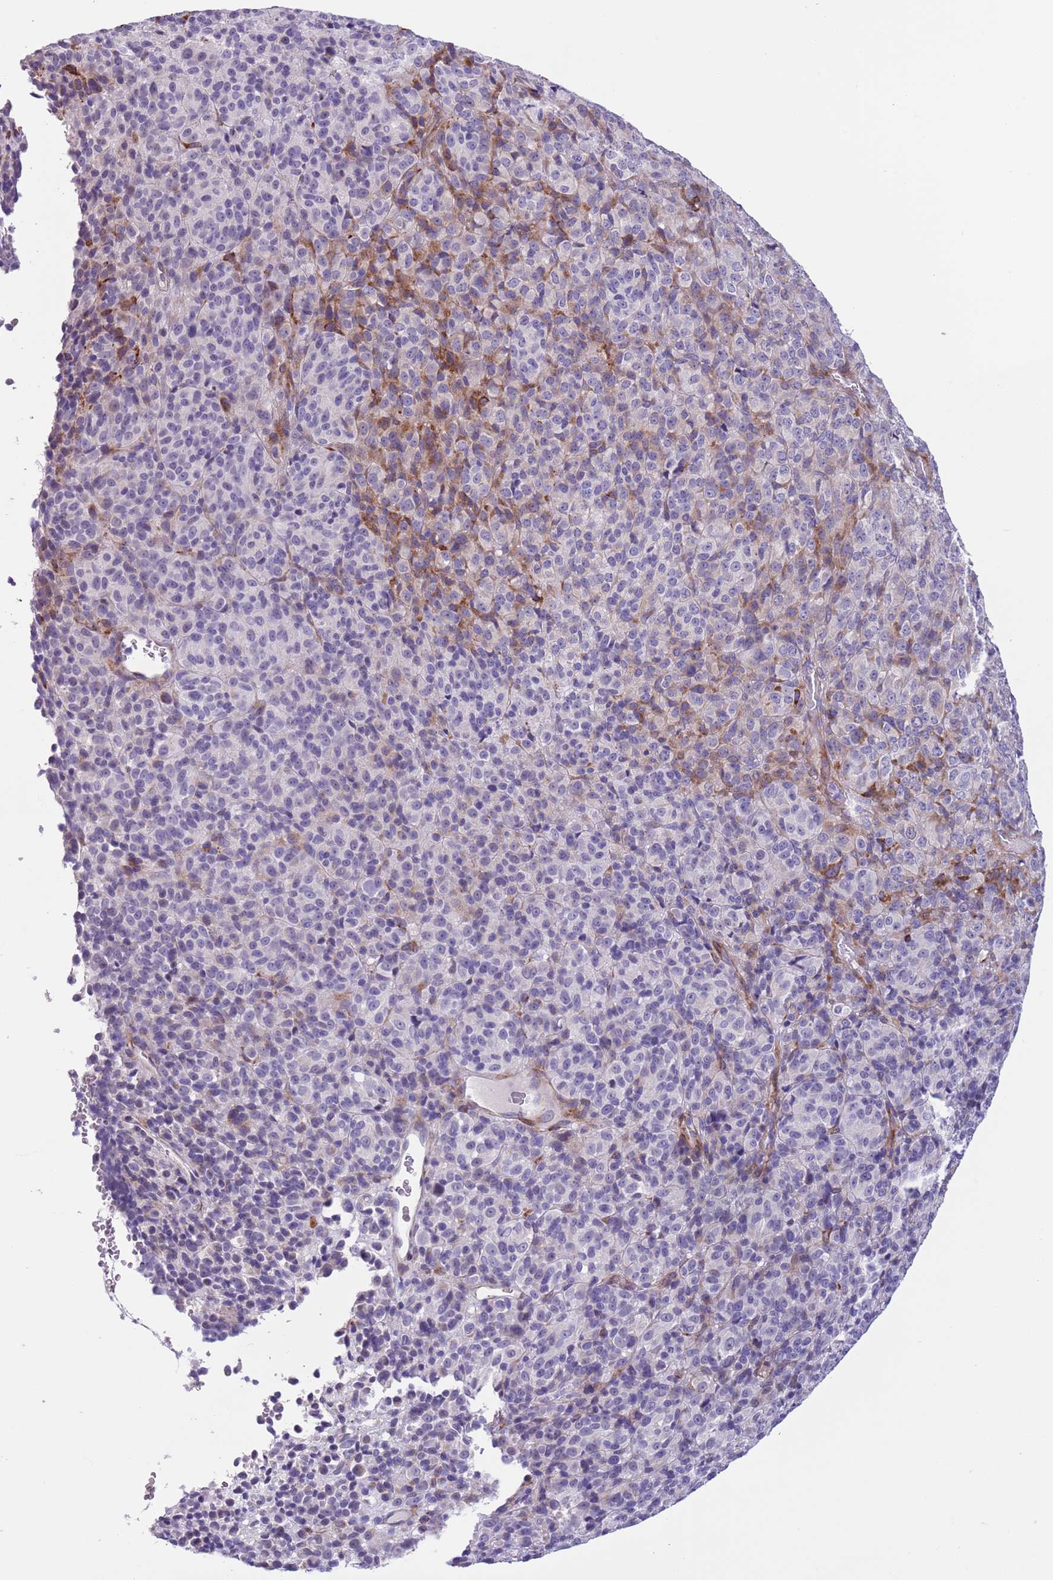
{"staining": {"intensity": "weak", "quantity": "<25%", "location": "cytoplasmic/membranous"}, "tissue": "melanoma", "cell_type": "Tumor cells", "image_type": "cancer", "snomed": [{"axis": "morphology", "description": "Malignant melanoma, Metastatic site"}, {"axis": "topography", "description": "Brain"}], "caption": "A histopathology image of melanoma stained for a protein demonstrates no brown staining in tumor cells. The staining was performed using DAB to visualize the protein expression in brown, while the nuclei were stained in blue with hematoxylin (Magnification: 20x).", "gene": "MRPL32", "patient": {"sex": "female", "age": 56}}